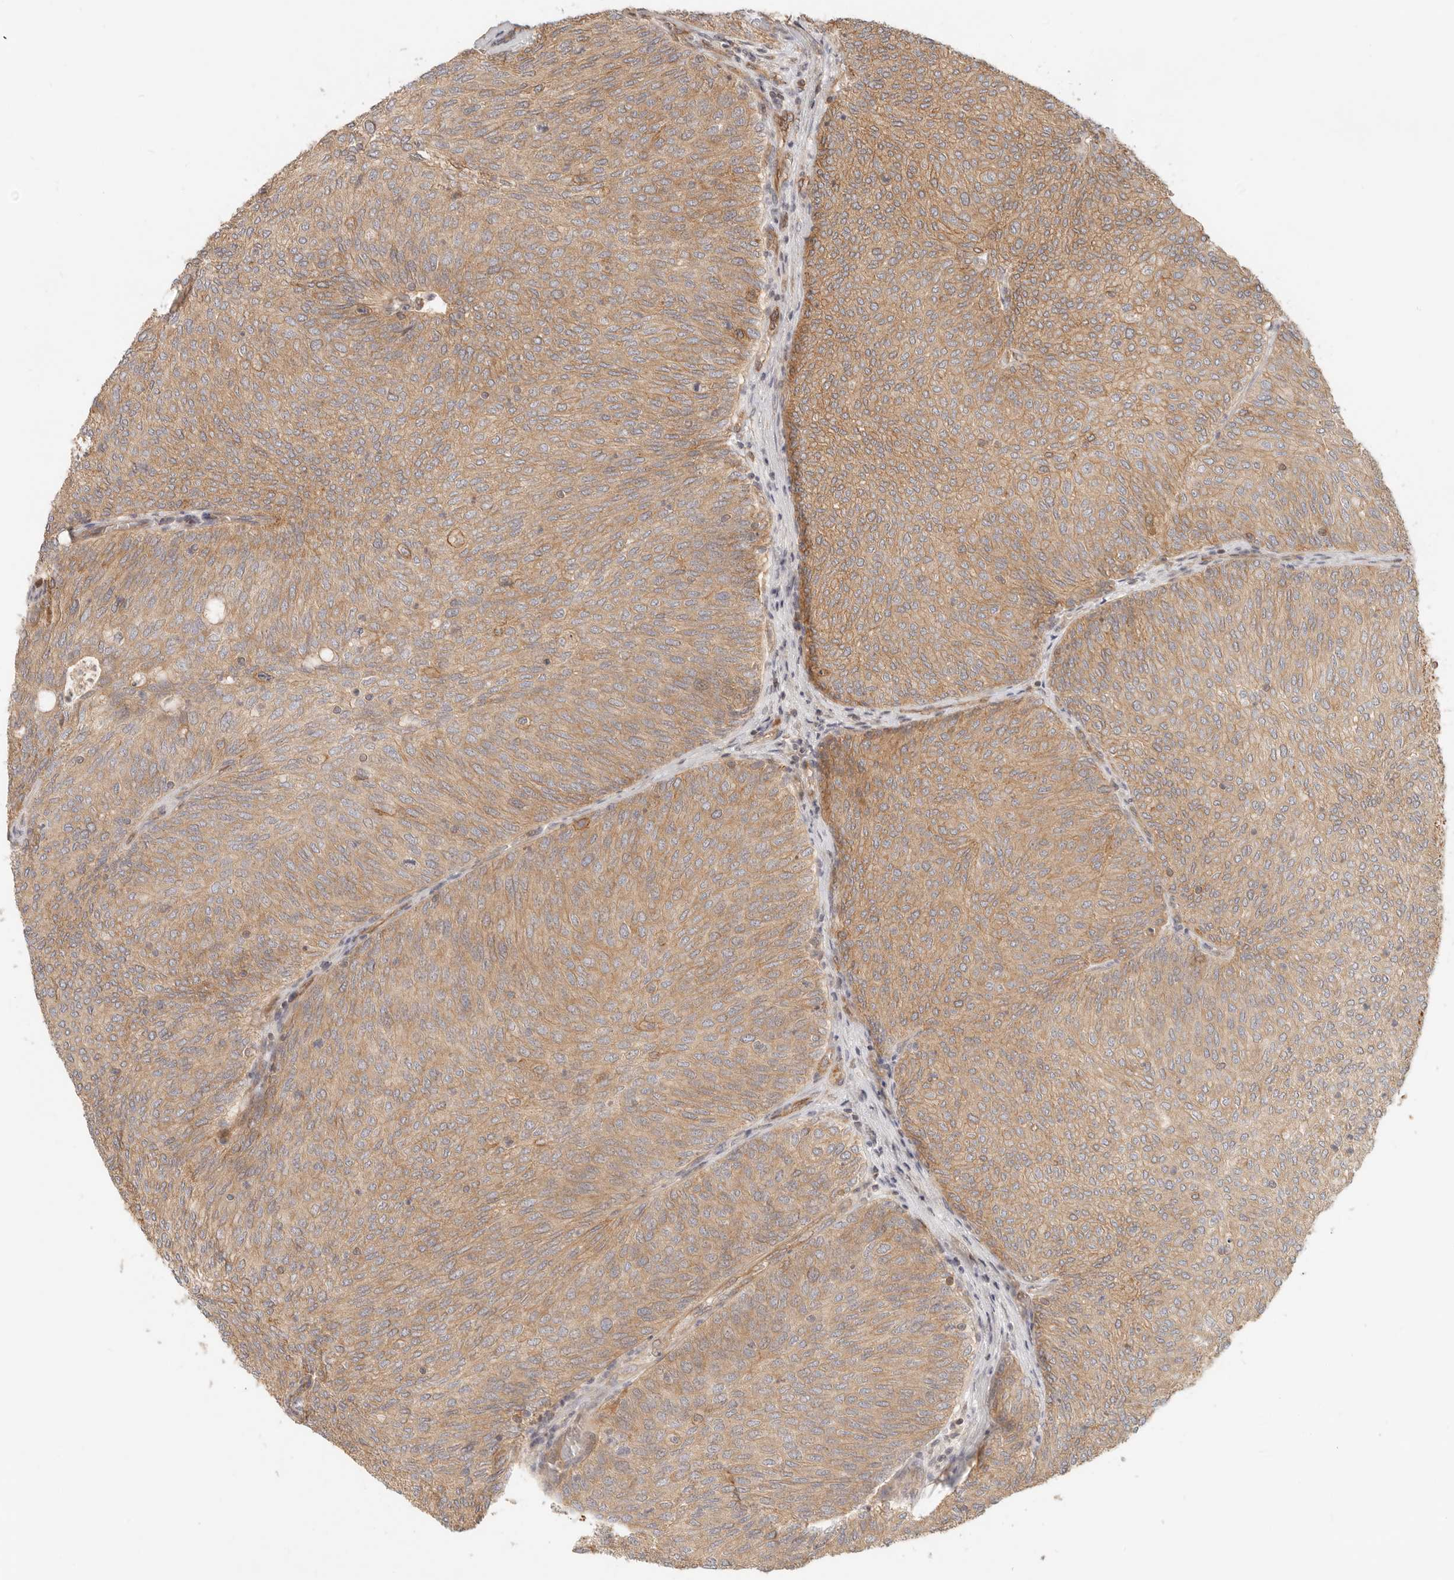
{"staining": {"intensity": "moderate", "quantity": ">75%", "location": "cytoplasmic/membranous"}, "tissue": "urothelial cancer", "cell_type": "Tumor cells", "image_type": "cancer", "snomed": [{"axis": "morphology", "description": "Urothelial carcinoma, Low grade"}, {"axis": "topography", "description": "Urinary bladder"}], "caption": "Urothelial cancer stained with a protein marker shows moderate staining in tumor cells.", "gene": "UFSP1", "patient": {"sex": "female", "age": 79}}